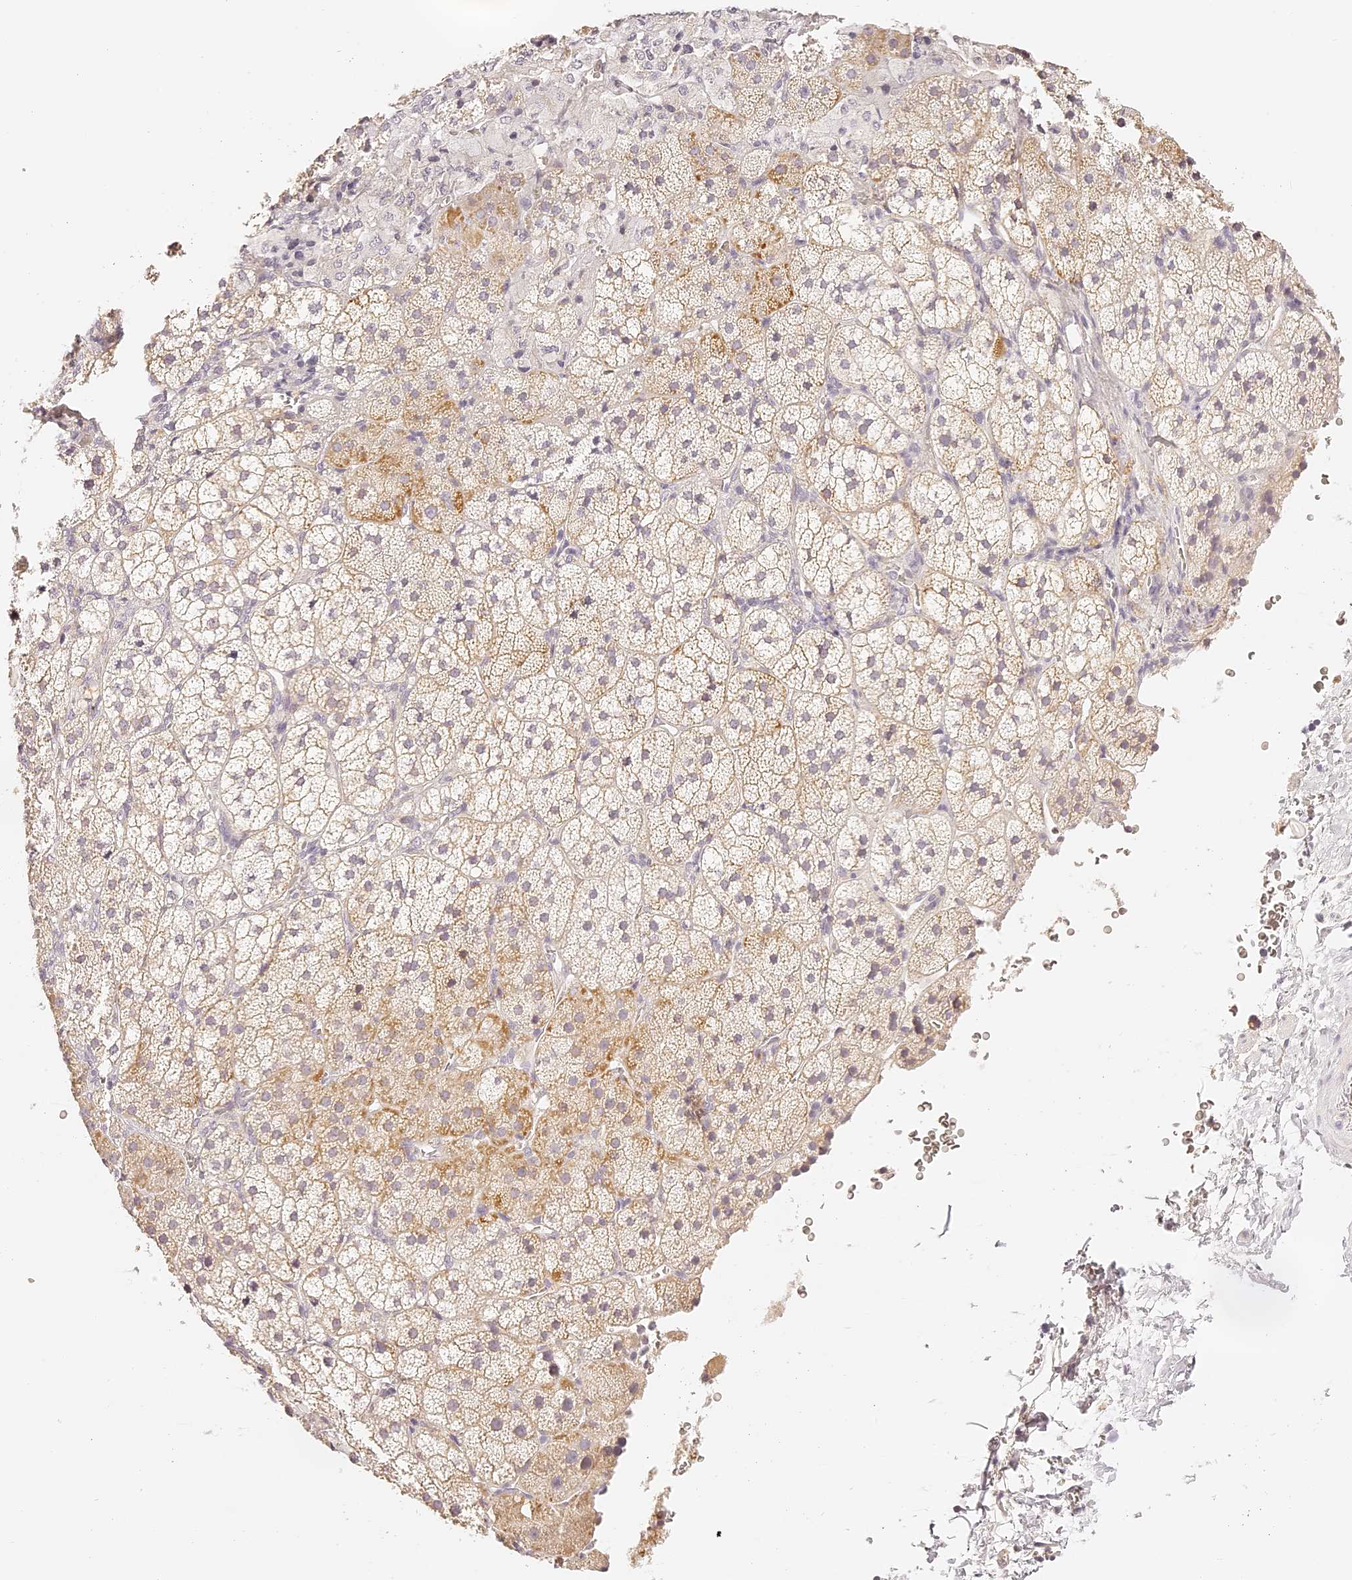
{"staining": {"intensity": "weak", "quantity": ">75%", "location": "cytoplasmic/membranous"}, "tissue": "adrenal gland", "cell_type": "Glandular cells", "image_type": "normal", "snomed": [{"axis": "morphology", "description": "Normal tissue, NOS"}, {"axis": "topography", "description": "Adrenal gland"}], "caption": "Immunohistochemistry staining of benign adrenal gland, which demonstrates low levels of weak cytoplasmic/membranous positivity in about >75% of glandular cells indicating weak cytoplasmic/membranous protein positivity. The staining was performed using DAB (brown) for protein detection and nuclei were counterstained in hematoxylin (blue).", "gene": "TRIM45", "patient": {"sex": "female", "age": 44}}